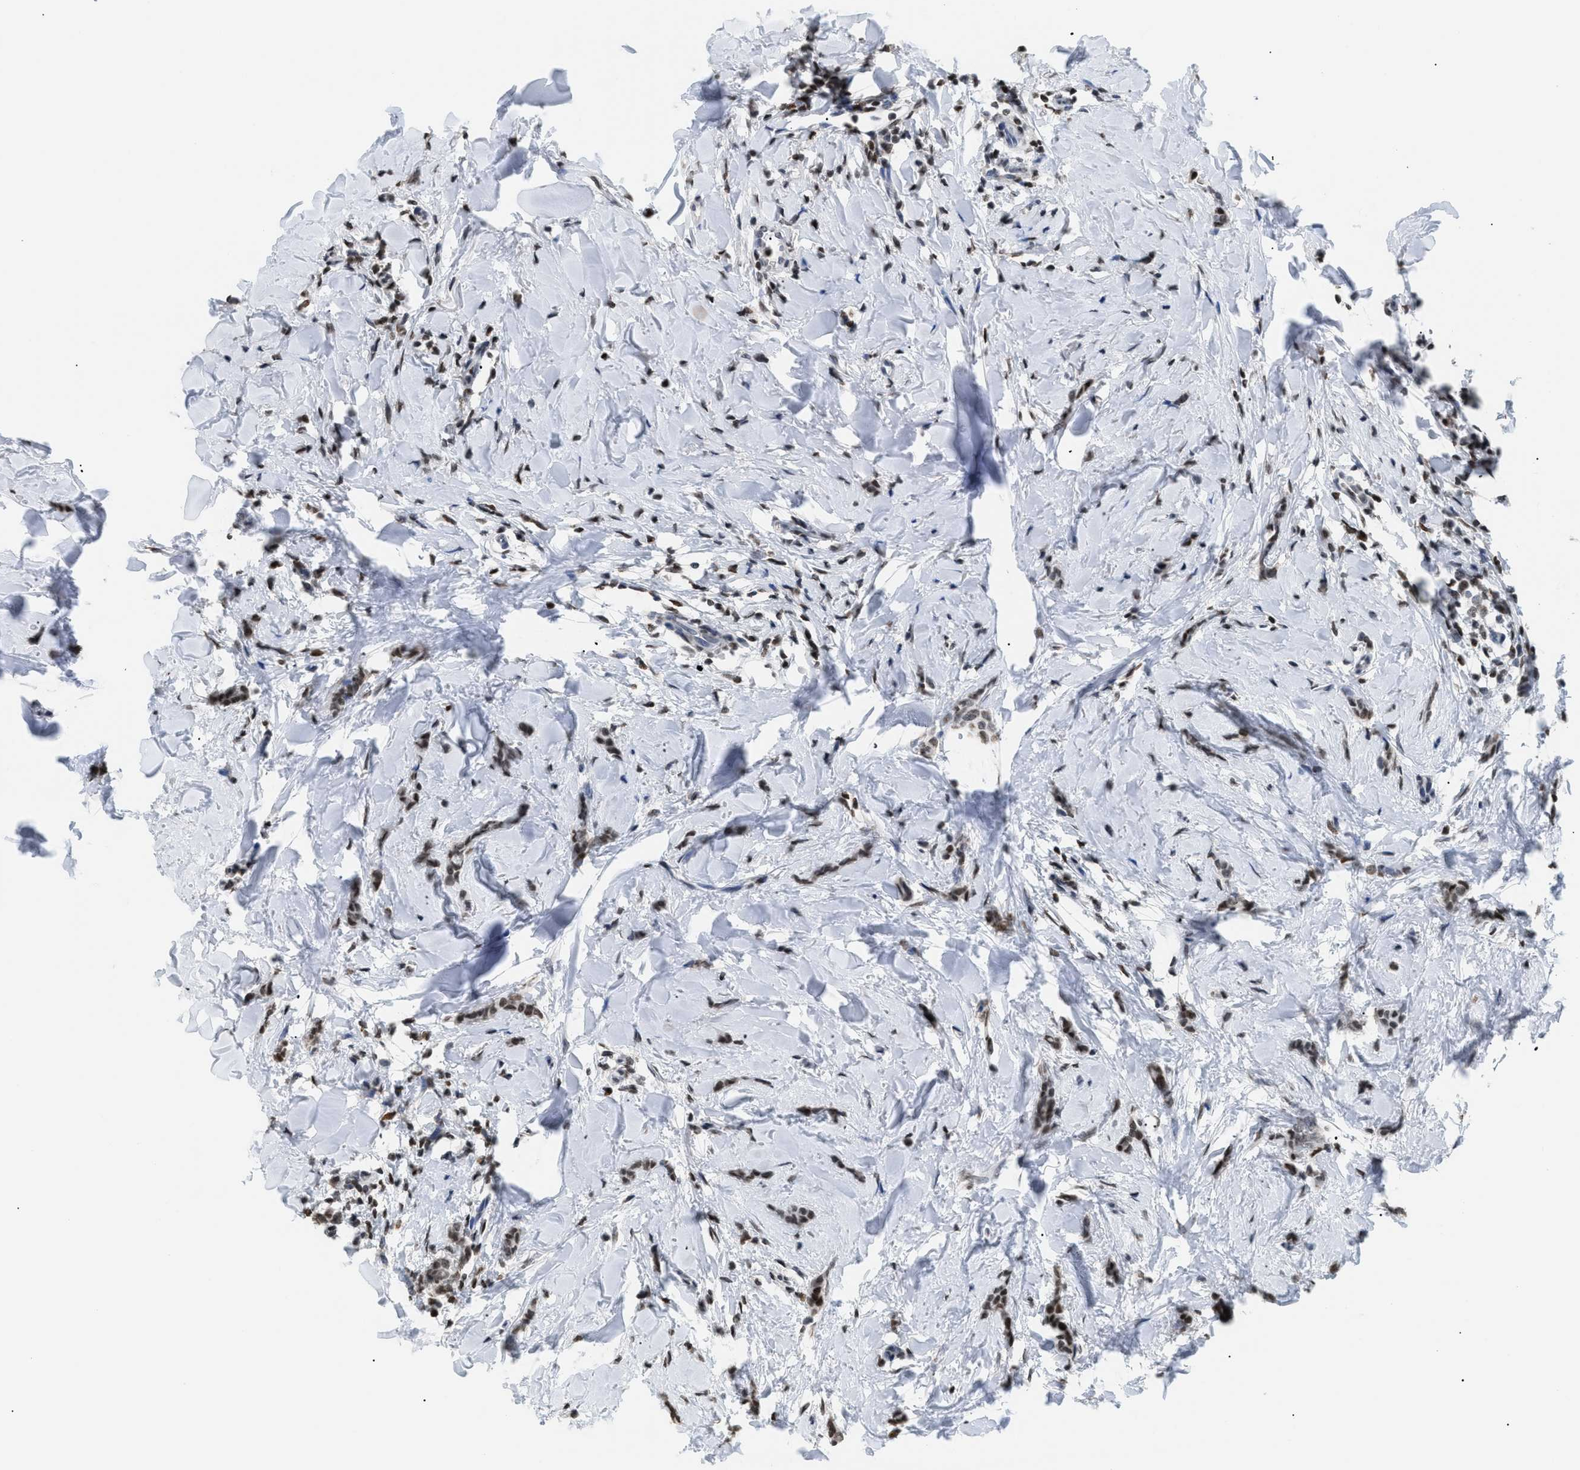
{"staining": {"intensity": "moderate", "quantity": ">75%", "location": "nuclear"}, "tissue": "breast cancer", "cell_type": "Tumor cells", "image_type": "cancer", "snomed": [{"axis": "morphology", "description": "Lobular carcinoma"}, {"axis": "topography", "description": "Skin"}, {"axis": "topography", "description": "Breast"}], "caption": "Breast cancer was stained to show a protein in brown. There is medium levels of moderate nuclear expression in approximately >75% of tumor cells. (brown staining indicates protein expression, while blue staining denotes nuclei).", "gene": "HMGN2", "patient": {"sex": "female", "age": 46}}